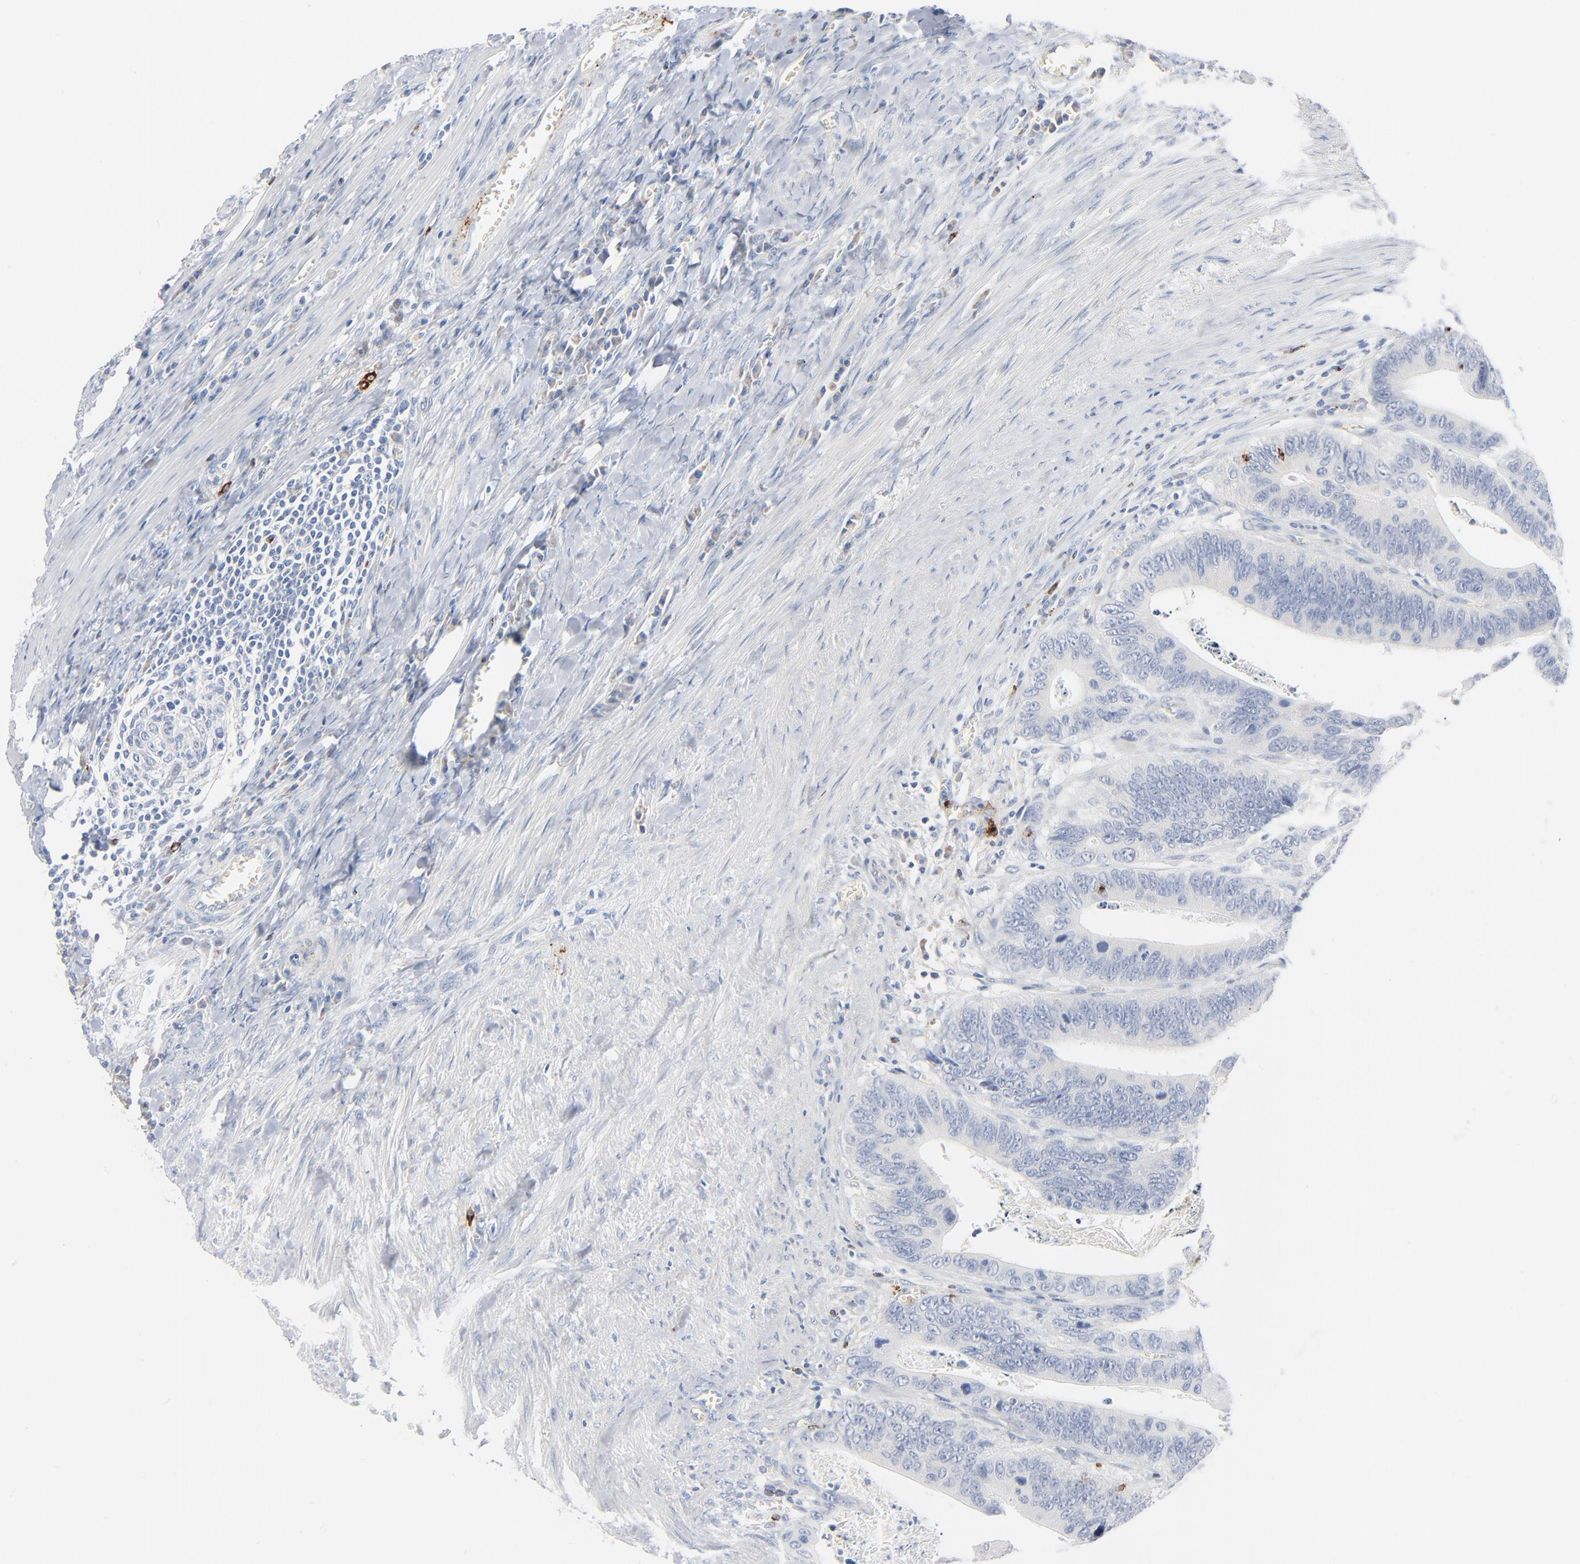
{"staining": {"intensity": "negative", "quantity": "none", "location": "none"}, "tissue": "colorectal cancer", "cell_type": "Tumor cells", "image_type": "cancer", "snomed": [{"axis": "morphology", "description": "Adenocarcinoma, NOS"}, {"axis": "topography", "description": "Colon"}], "caption": "There is no significant positivity in tumor cells of colorectal adenocarcinoma.", "gene": "GZMB", "patient": {"sex": "male", "age": 72}}